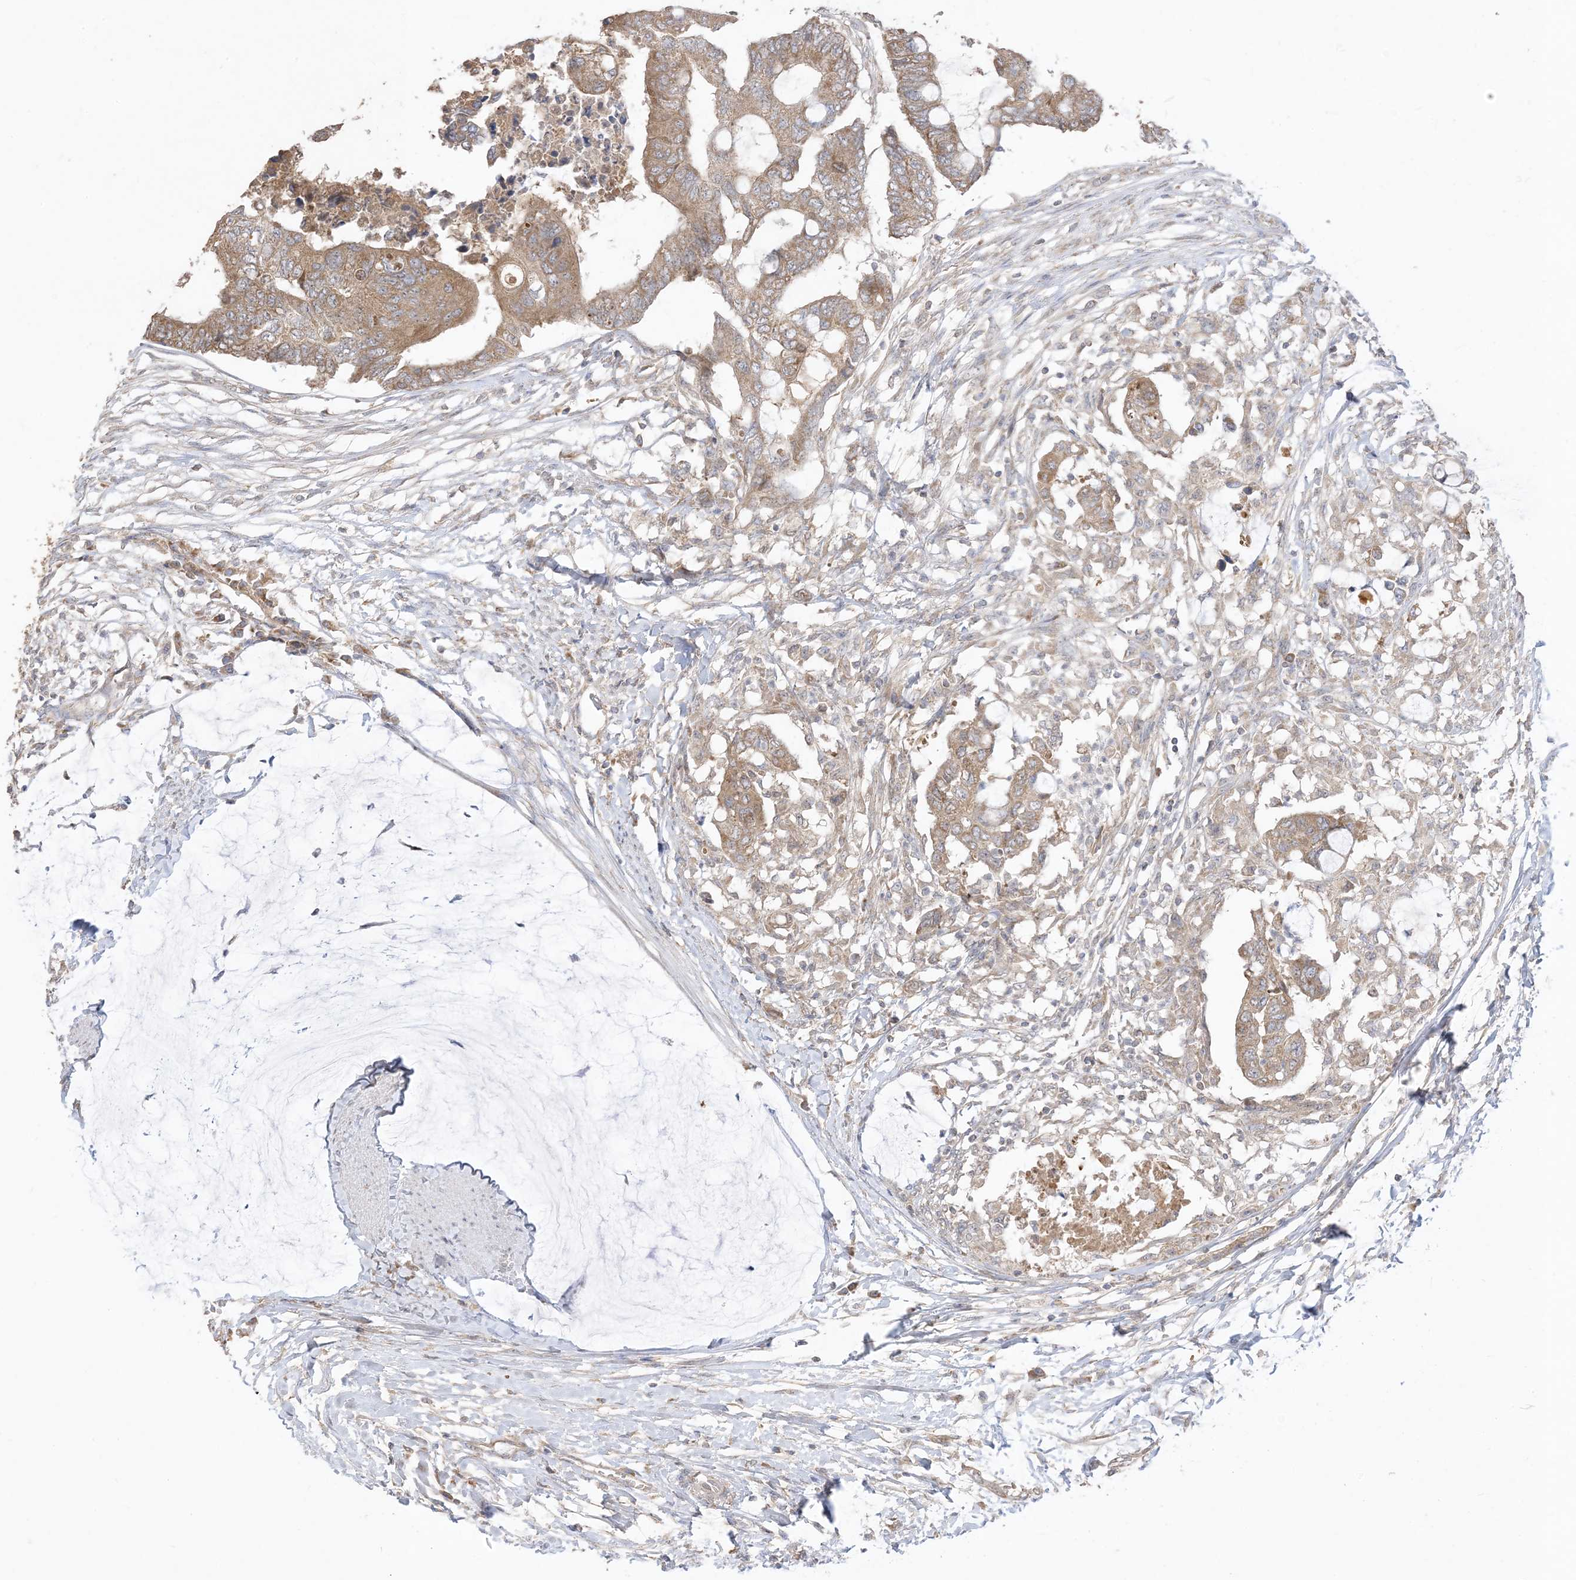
{"staining": {"intensity": "moderate", "quantity": ">75%", "location": "cytoplasmic/membranous"}, "tissue": "colorectal cancer", "cell_type": "Tumor cells", "image_type": "cancer", "snomed": [{"axis": "morphology", "description": "Normal tissue, NOS"}, {"axis": "morphology", "description": "Adenocarcinoma, NOS"}, {"axis": "topography", "description": "Rectum"}, {"axis": "topography", "description": "Peripheral nerve tissue"}], "caption": "A medium amount of moderate cytoplasmic/membranous staining is seen in about >75% of tumor cells in colorectal cancer tissue. The staining was performed using DAB (3,3'-diaminobenzidine), with brown indicating positive protein expression. Nuclei are stained blue with hematoxylin.", "gene": "SIRT3", "patient": {"sex": "male", "age": 92}}